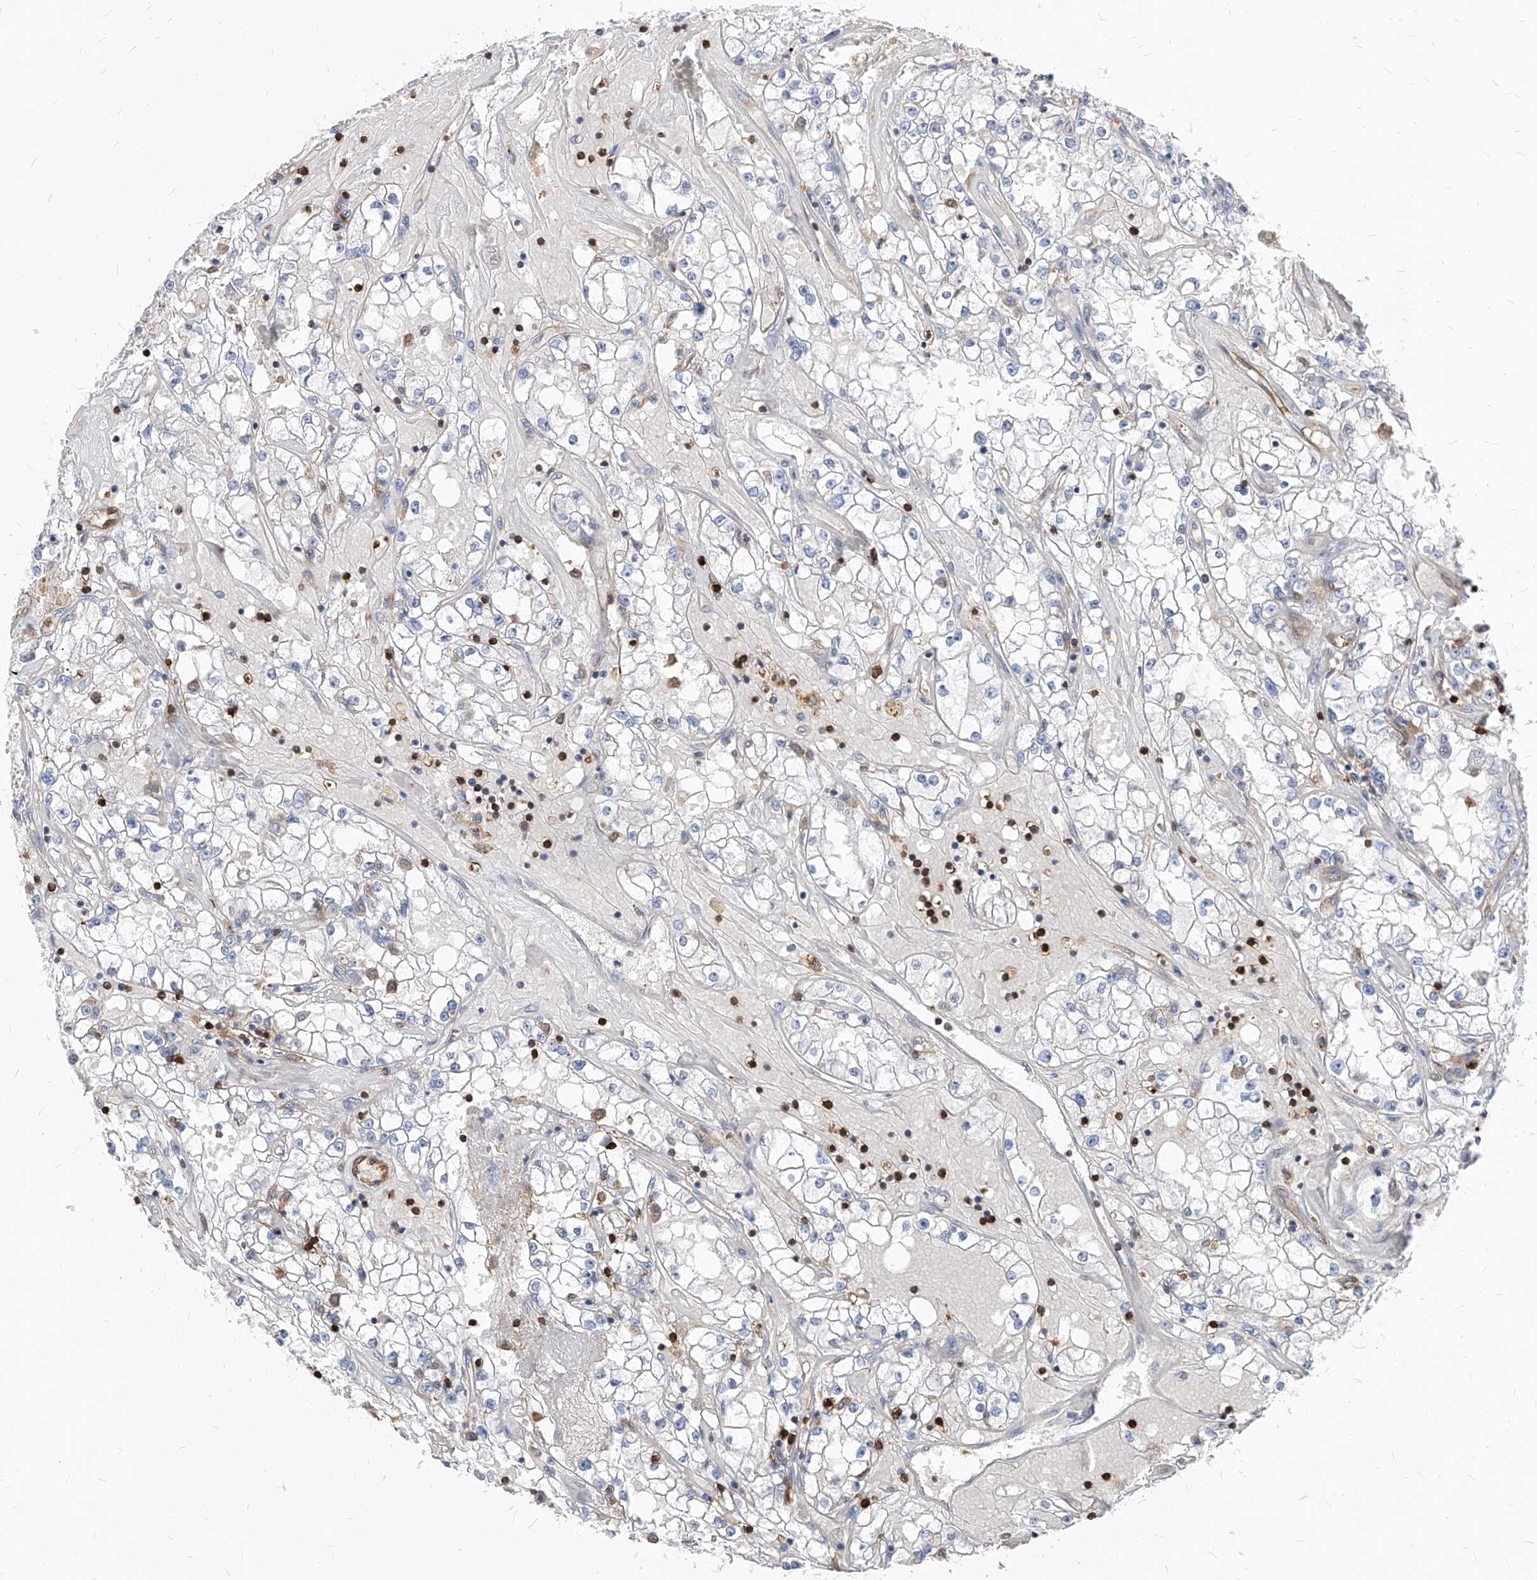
{"staining": {"intensity": "weak", "quantity": "<25%", "location": "cytoplasmic/membranous"}, "tissue": "renal cancer", "cell_type": "Tumor cells", "image_type": "cancer", "snomed": [{"axis": "morphology", "description": "Adenocarcinoma, NOS"}, {"axis": "topography", "description": "Kidney"}], "caption": "A micrograph of human renal adenocarcinoma is negative for staining in tumor cells.", "gene": "ABRACL", "patient": {"sex": "male", "age": 56}}